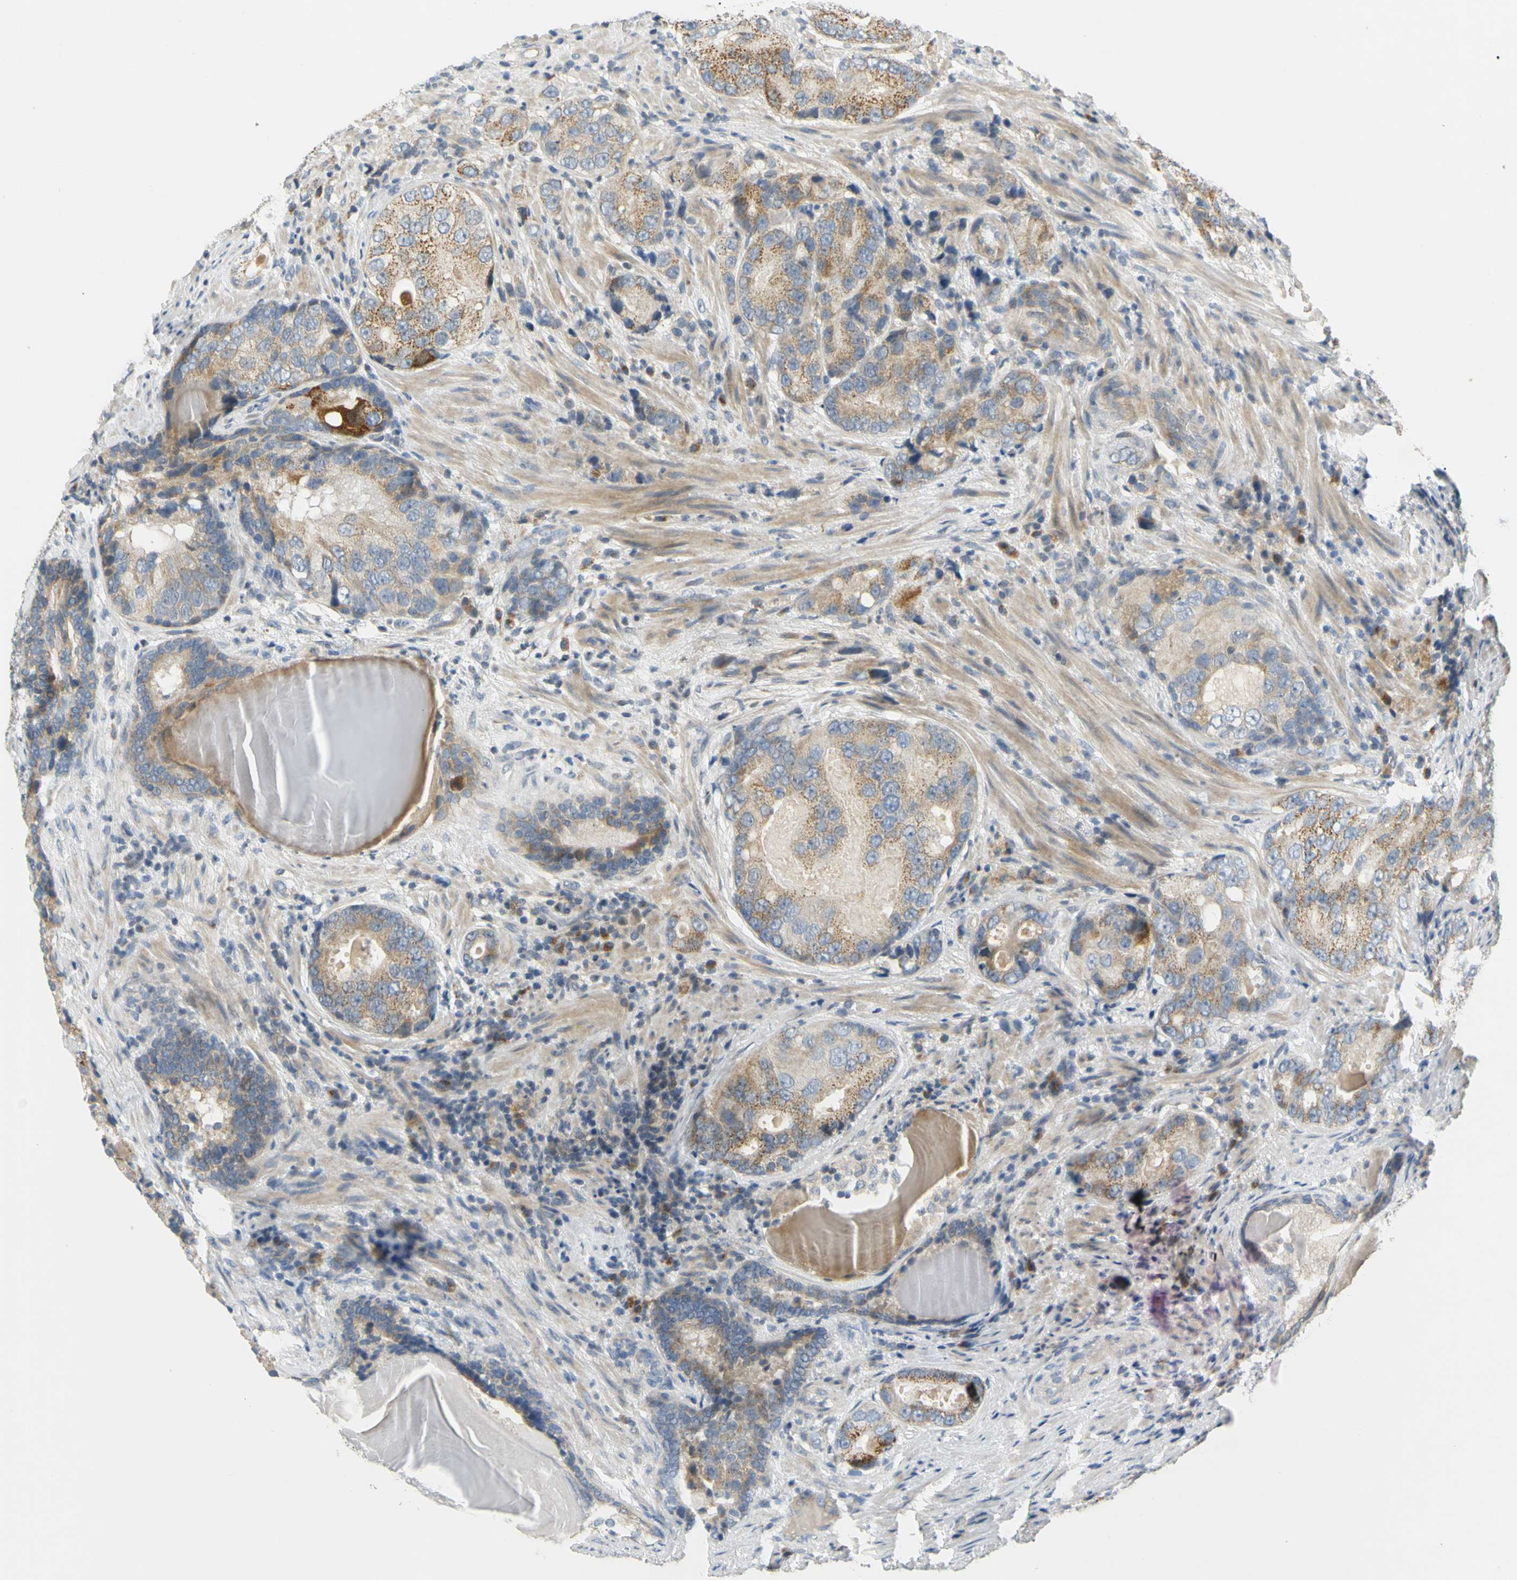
{"staining": {"intensity": "moderate", "quantity": ">75%", "location": "cytoplasmic/membranous"}, "tissue": "prostate cancer", "cell_type": "Tumor cells", "image_type": "cancer", "snomed": [{"axis": "morphology", "description": "Adenocarcinoma, High grade"}, {"axis": "topography", "description": "Prostate"}], "caption": "Tumor cells exhibit medium levels of moderate cytoplasmic/membranous expression in approximately >75% of cells in prostate cancer. (DAB IHC with brightfield microscopy, high magnification).", "gene": "CCNB2", "patient": {"sex": "male", "age": 66}}